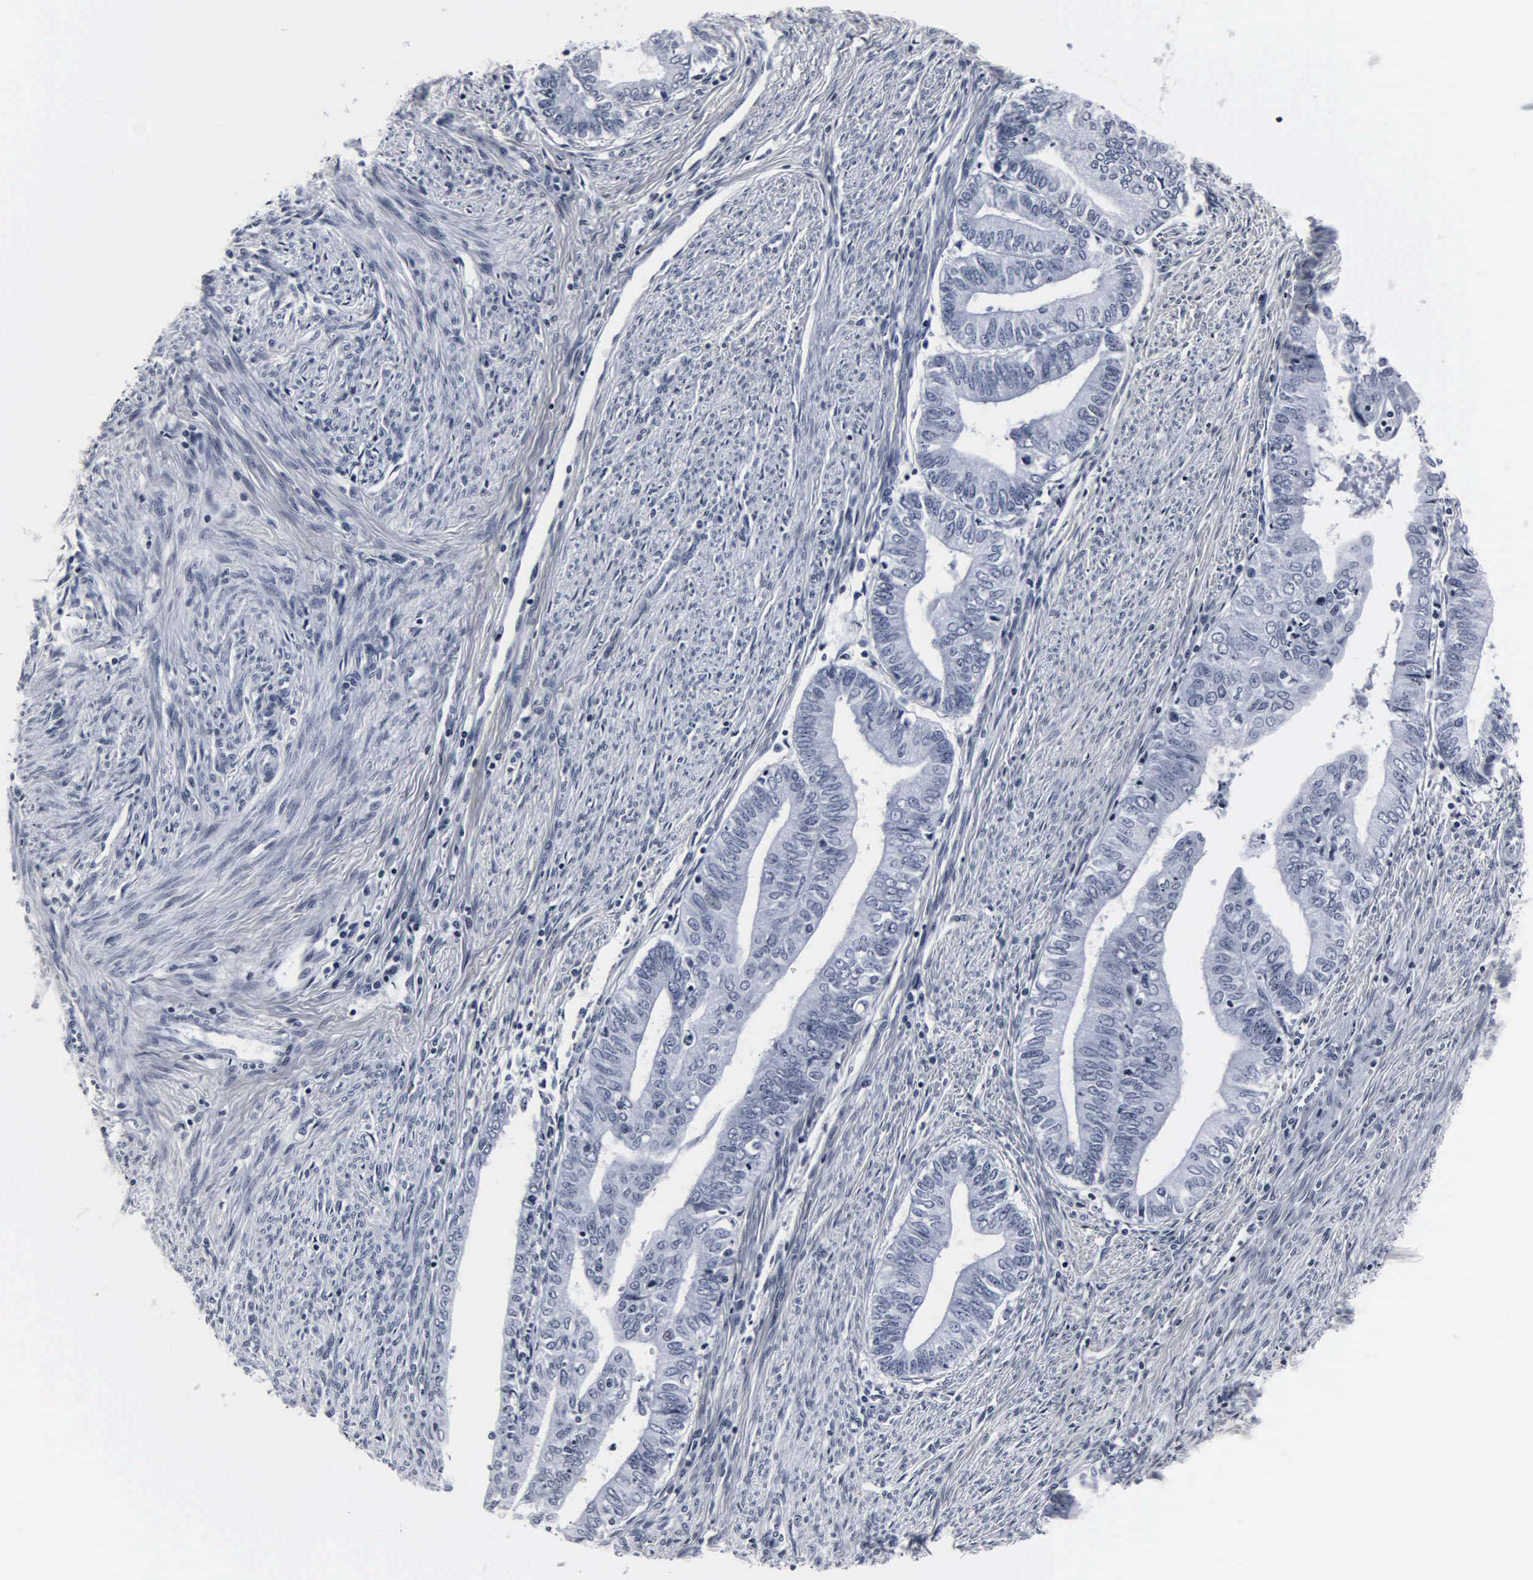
{"staining": {"intensity": "negative", "quantity": "none", "location": "none"}, "tissue": "endometrial cancer", "cell_type": "Tumor cells", "image_type": "cancer", "snomed": [{"axis": "morphology", "description": "Adenocarcinoma, NOS"}, {"axis": "topography", "description": "Endometrium"}], "caption": "The micrograph displays no significant staining in tumor cells of endometrial cancer (adenocarcinoma).", "gene": "DGCR2", "patient": {"sex": "female", "age": 66}}